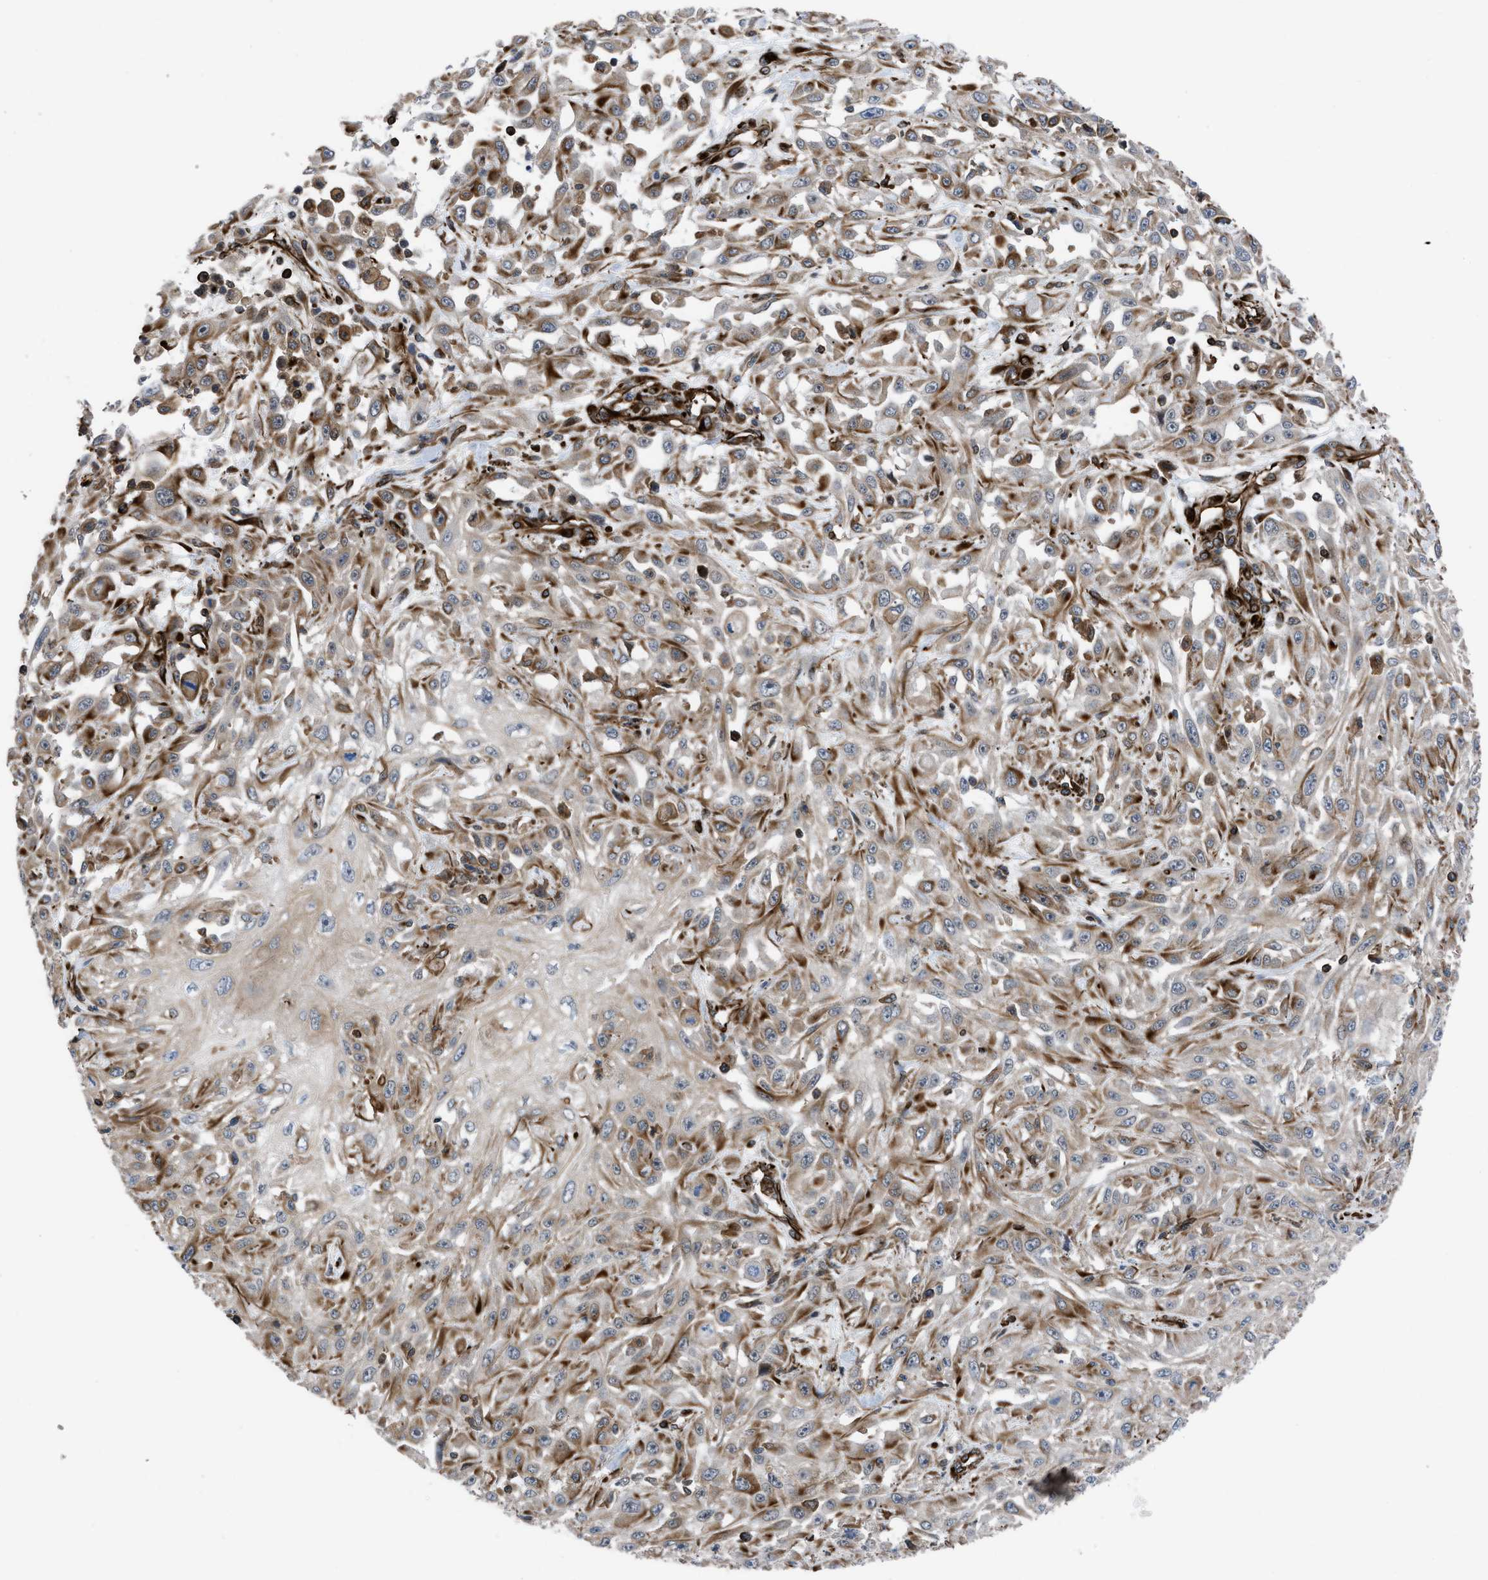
{"staining": {"intensity": "moderate", "quantity": "25%-75%", "location": "cytoplasmic/membranous"}, "tissue": "skin cancer", "cell_type": "Tumor cells", "image_type": "cancer", "snomed": [{"axis": "morphology", "description": "Squamous cell carcinoma, NOS"}, {"axis": "morphology", "description": "Squamous cell carcinoma, metastatic, NOS"}, {"axis": "topography", "description": "Skin"}, {"axis": "topography", "description": "Lymph node"}], "caption": "Immunohistochemical staining of human skin squamous cell carcinoma demonstrates moderate cytoplasmic/membranous protein positivity in about 25%-75% of tumor cells.", "gene": "PTPRE", "patient": {"sex": "male", "age": 75}}